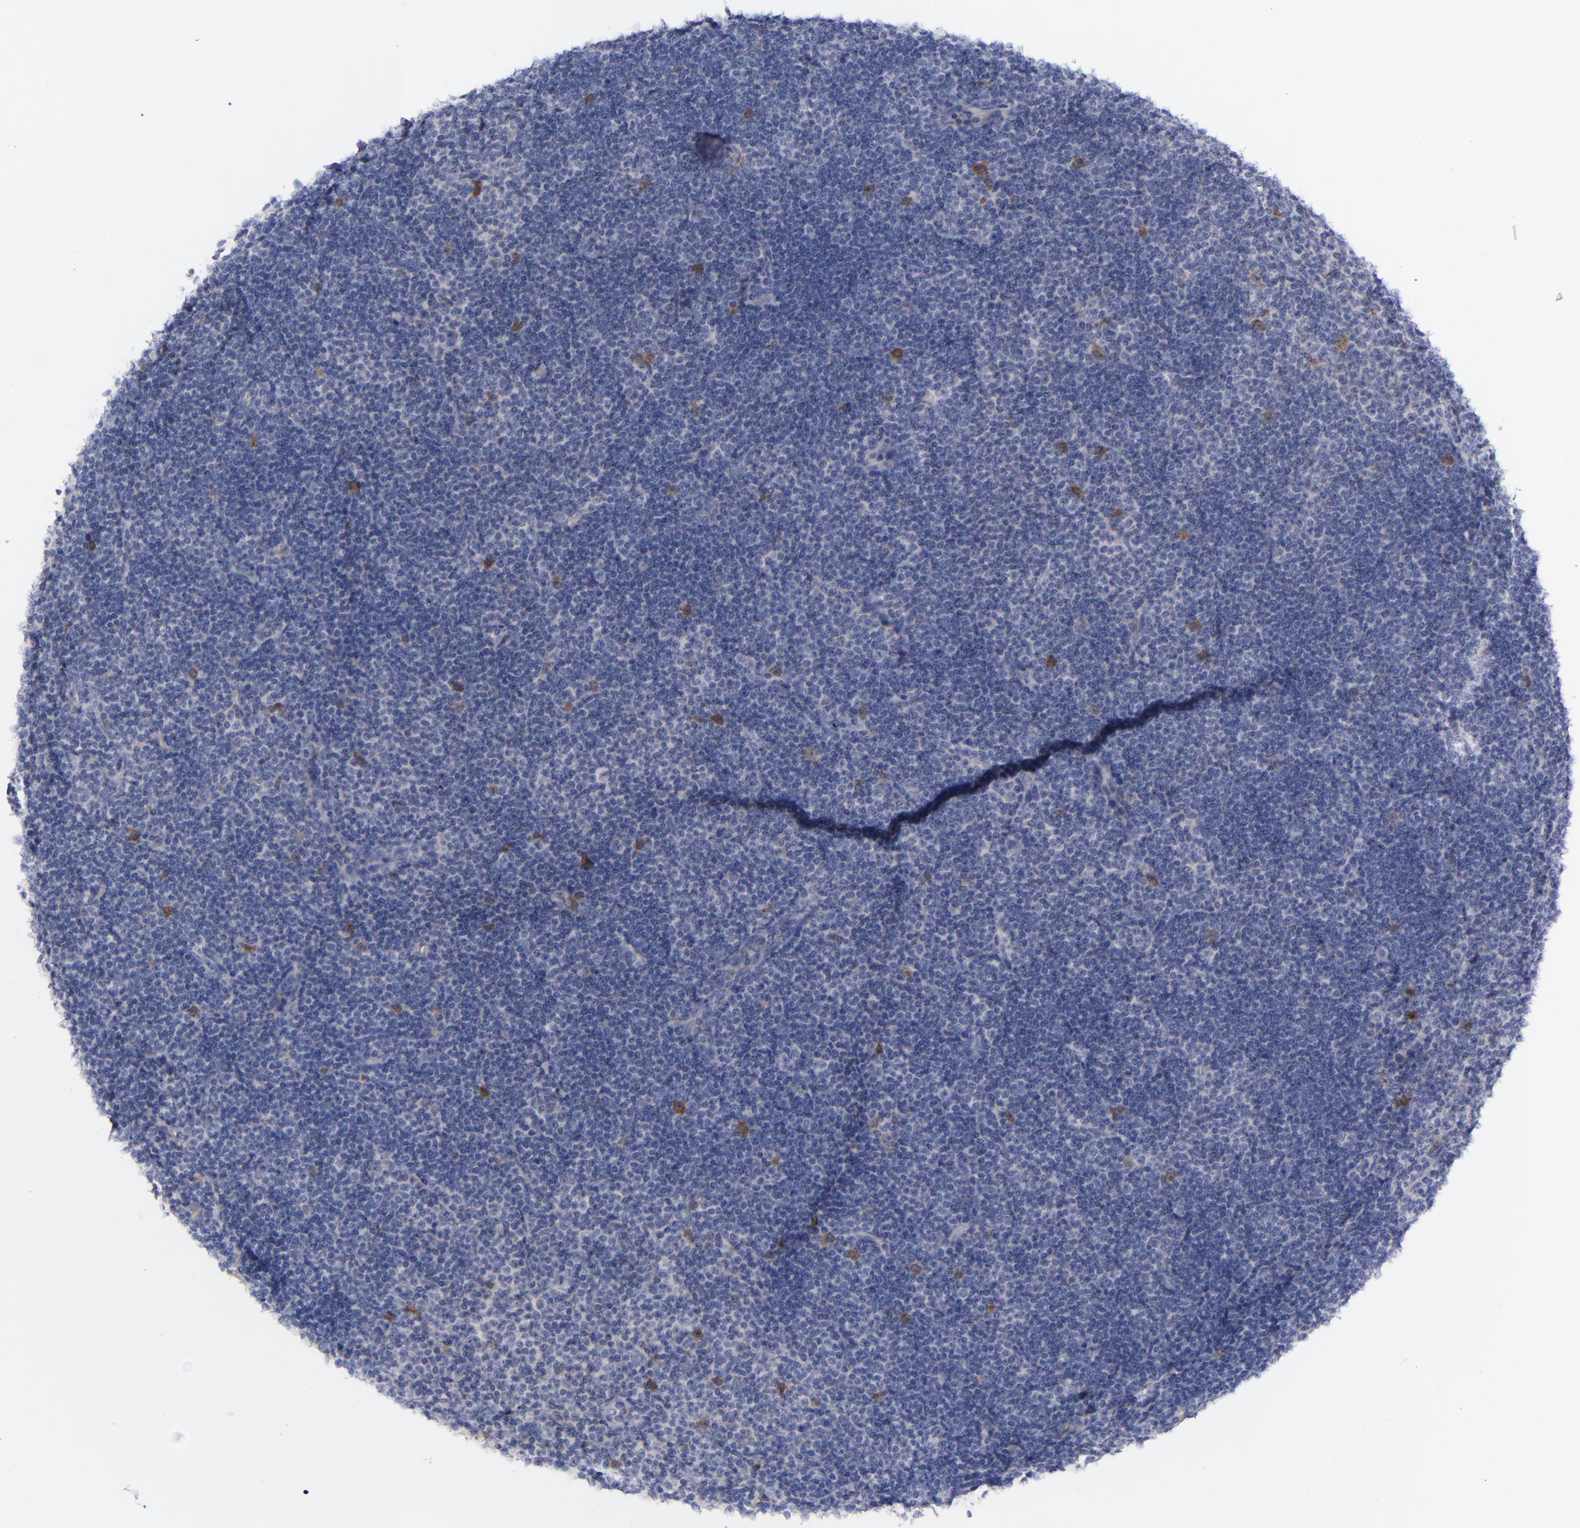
{"staining": {"intensity": "negative", "quantity": "none", "location": "none"}, "tissue": "lymphoma", "cell_type": "Tumor cells", "image_type": "cancer", "snomed": [{"axis": "morphology", "description": "Malignant lymphoma, non-Hodgkin's type, Low grade"}, {"axis": "topography", "description": "Lymph node"}], "caption": "Immunohistochemical staining of lymphoma displays no significant positivity in tumor cells.", "gene": "AURKA", "patient": {"sex": "male", "age": 57}}